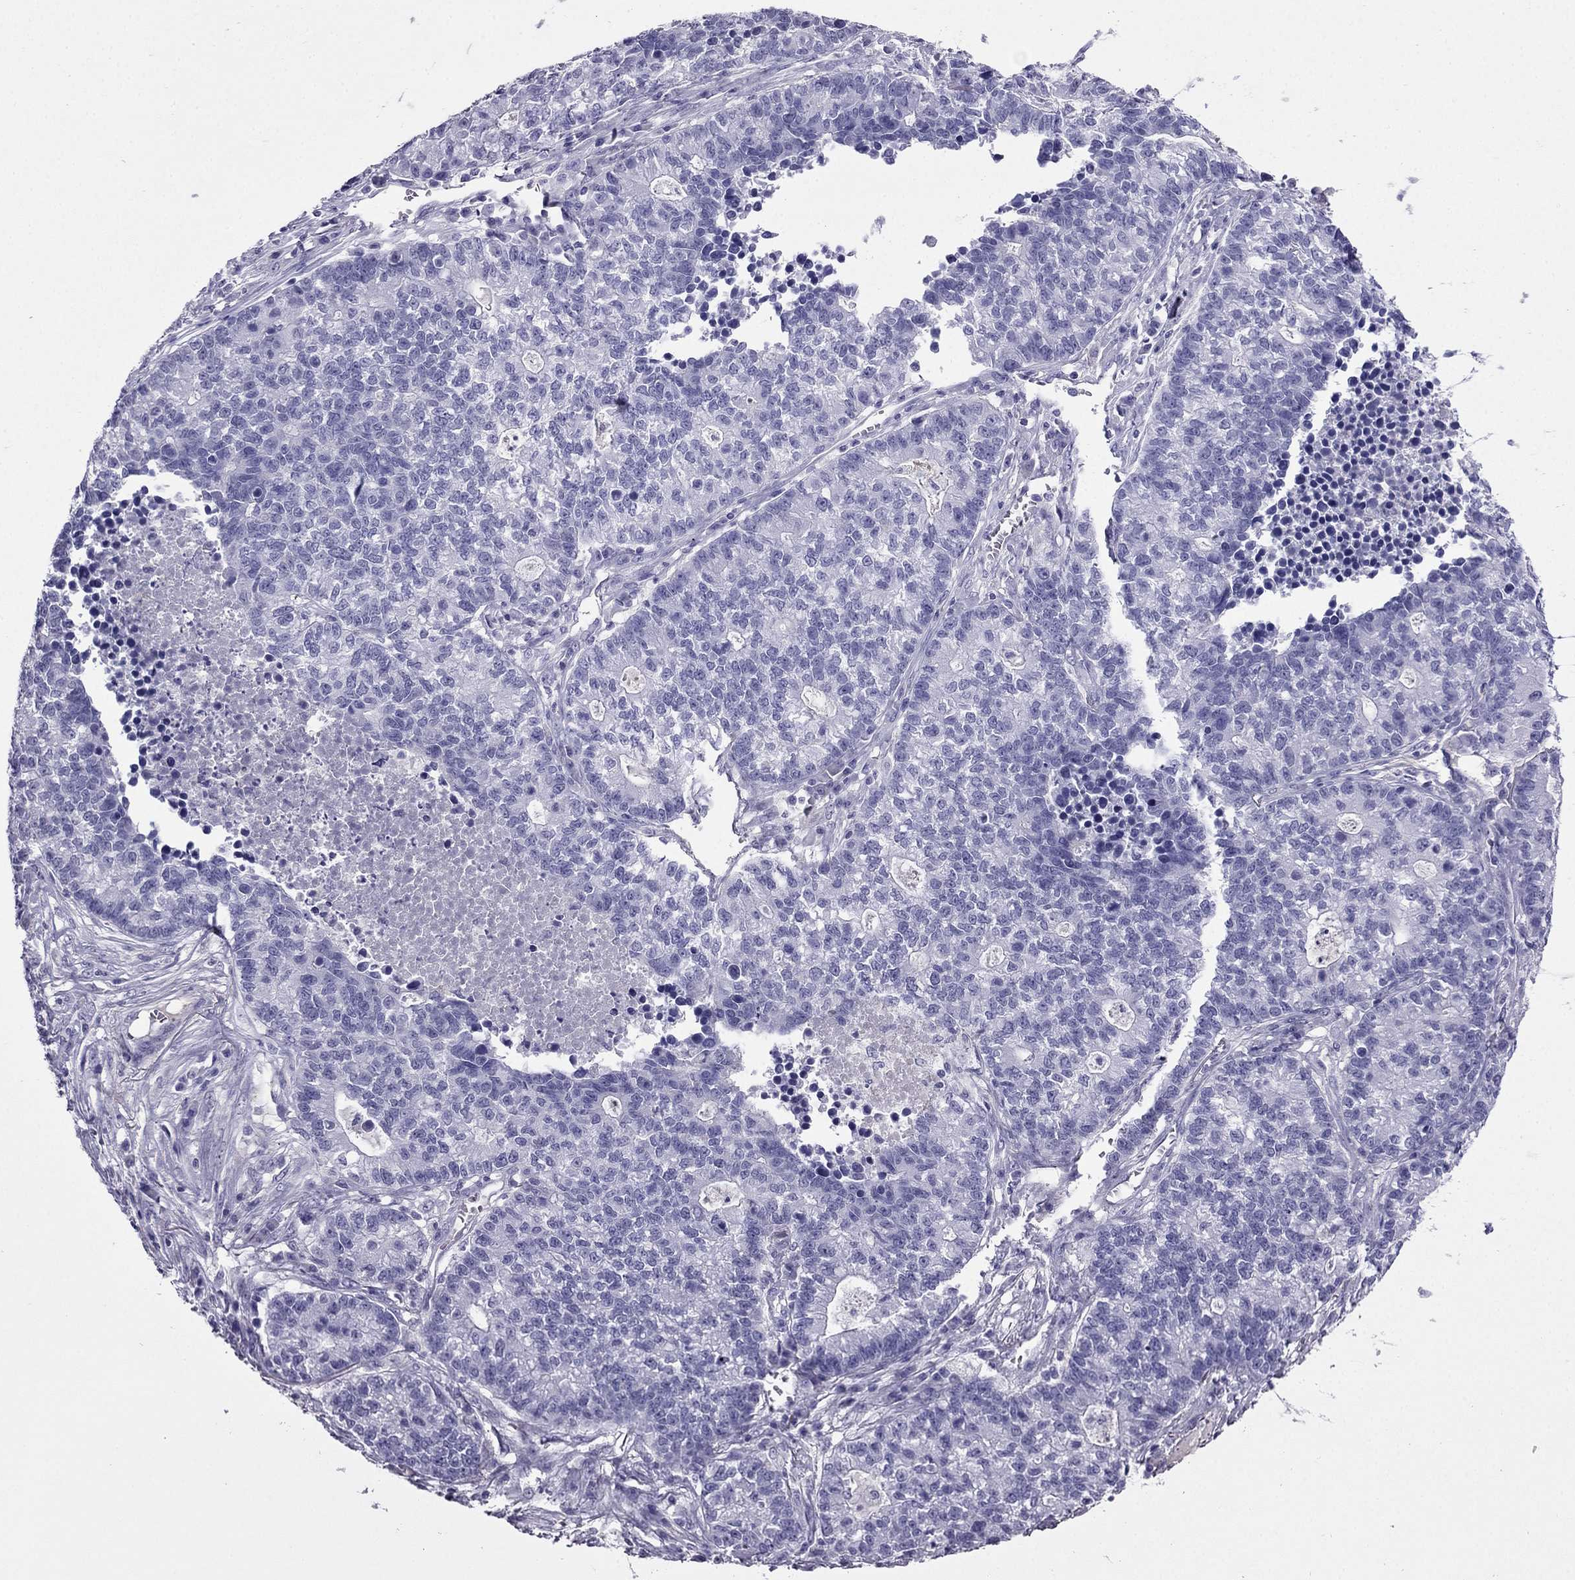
{"staining": {"intensity": "negative", "quantity": "none", "location": "none"}, "tissue": "lung cancer", "cell_type": "Tumor cells", "image_type": "cancer", "snomed": [{"axis": "morphology", "description": "Adenocarcinoma, NOS"}, {"axis": "topography", "description": "Lung"}], "caption": "Immunohistochemical staining of human lung cancer (adenocarcinoma) reveals no significant expression in tumor cells.", "gene": "CDHR4", "patient": {"sex": "male", "age": 57}}